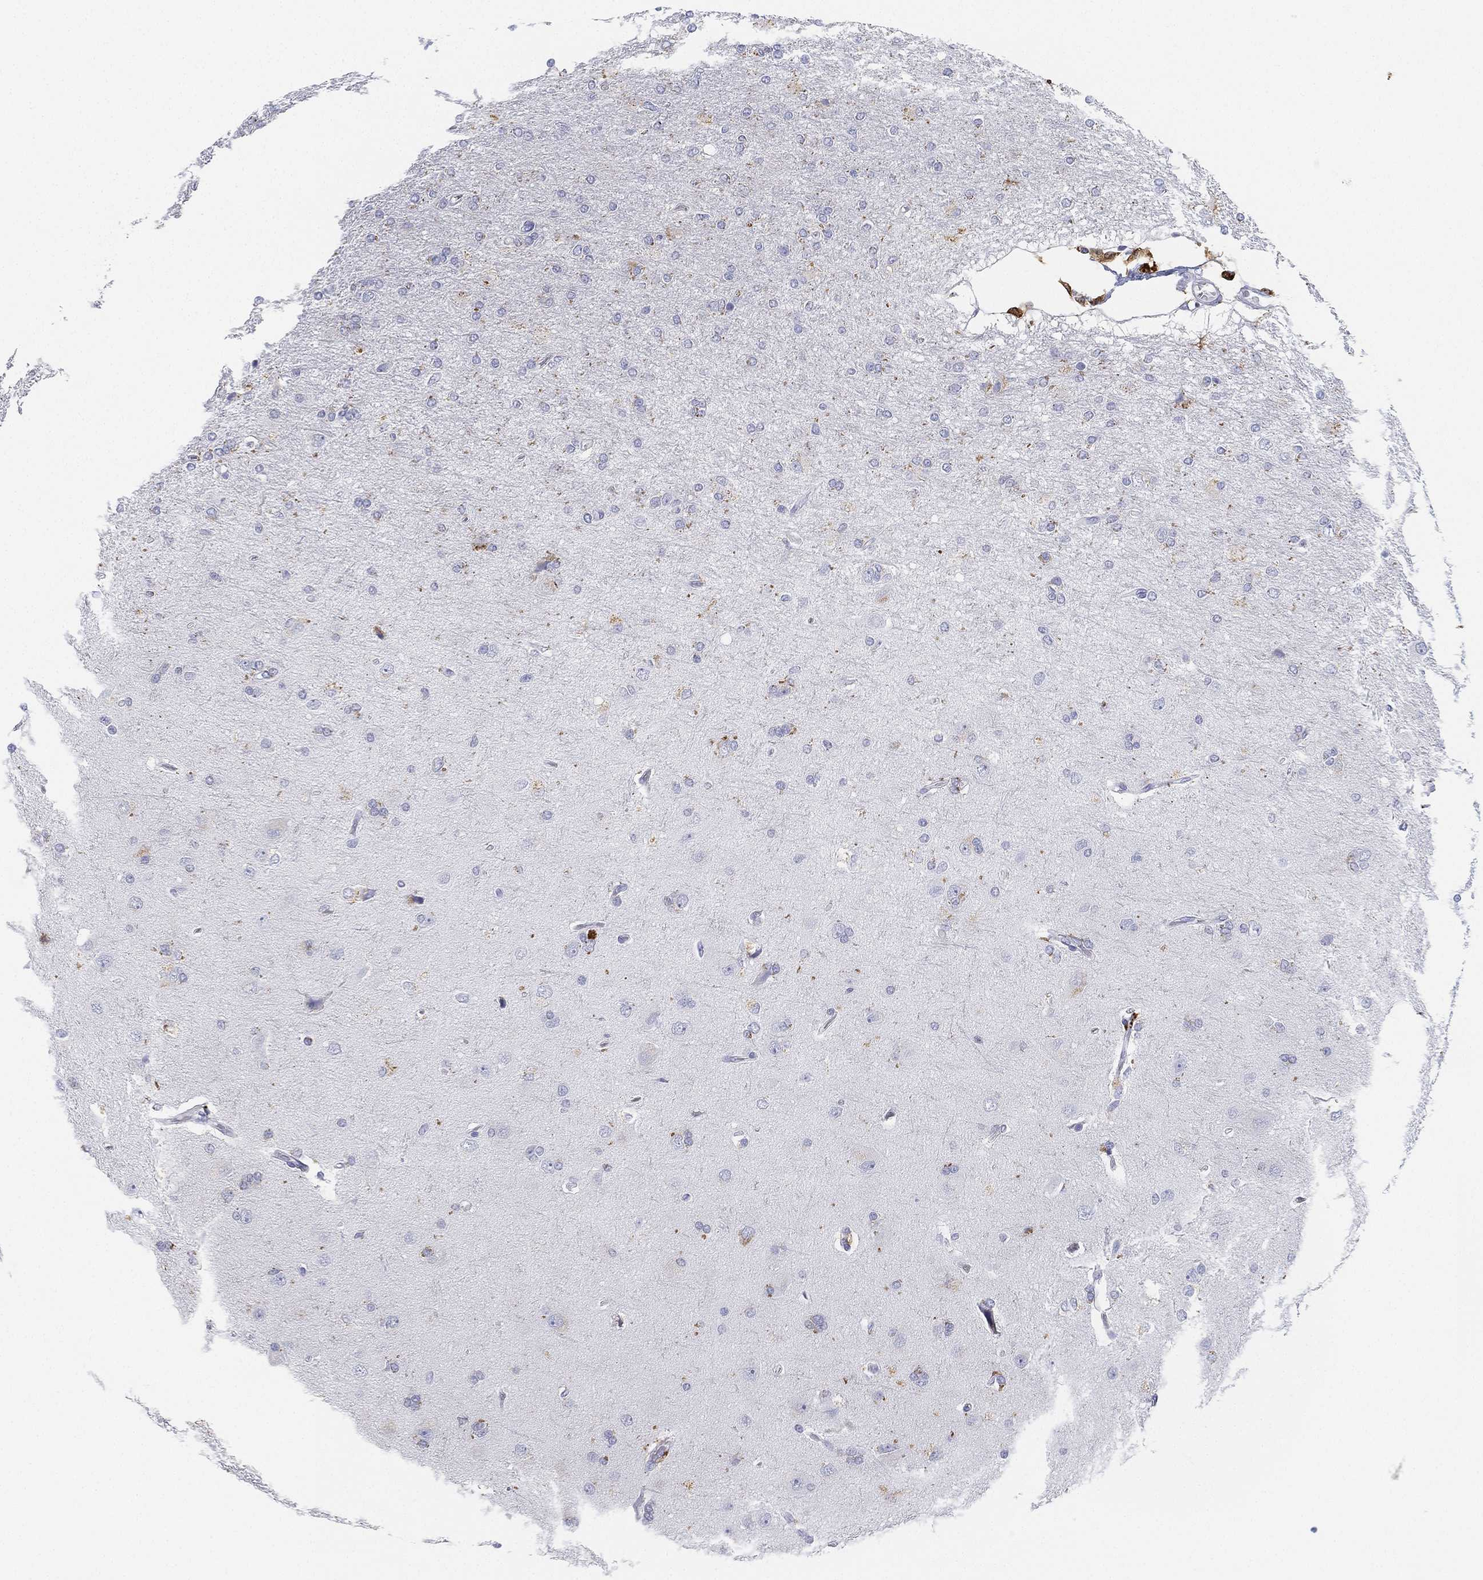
{"staining": {"intensity": "weak", "quantity": "<25%", "location": "cytoplasmic/membranous"}, "tissue": "glioma", "cell_type": "Tumor cells", "image_type": "cancer", "snomed": [{"axis": "morphology", "description": "Glioma, malignant, High grade"}, {"axis": "topography", "description": "Cerebral cortex"}], "caption": "Tumor cells are negative for protein expression in human glioma.", "gene": "NPC2", "patient": {"sex": "male", "age": 70}}